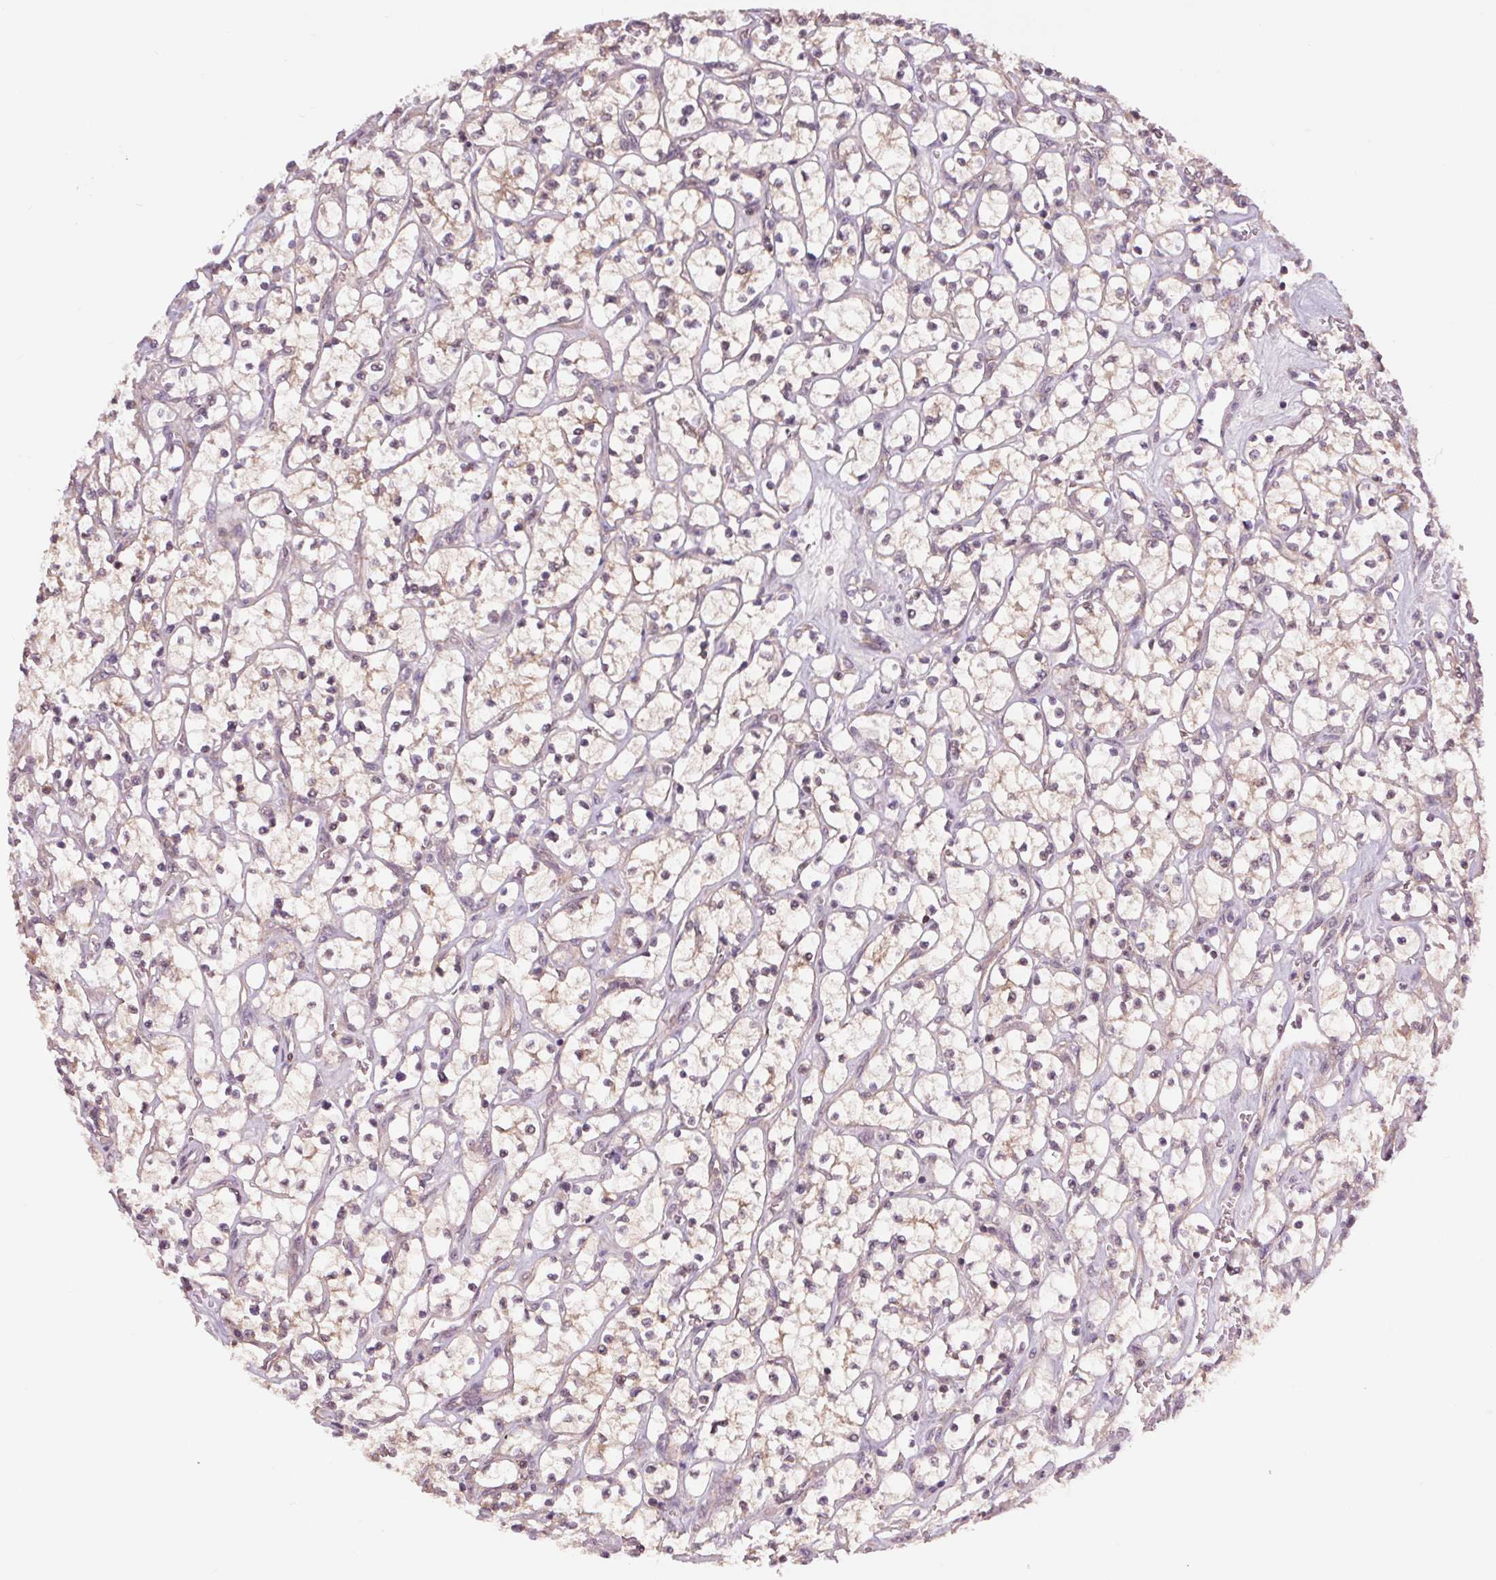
{"staining": {"intensity": "weak", "quantity": "<25%", "location": "cytoplasmic/membranous"}, "tissue": "renal cancer", "cell_type": "Tumor cells", "image_type": "cancer", "snomed": [{"axis": "morphology", "description": "Adenocarcinoma, NOS"}, {"axis": "topography", "description": "Kidney"}], "caption": "This is a image of immunohistochemistry staining of renal adenocarcinoma, which shows no expression in tumor cells.", "gene": "SH3RF2", "patient": {"sex": "female", "age": 64}}